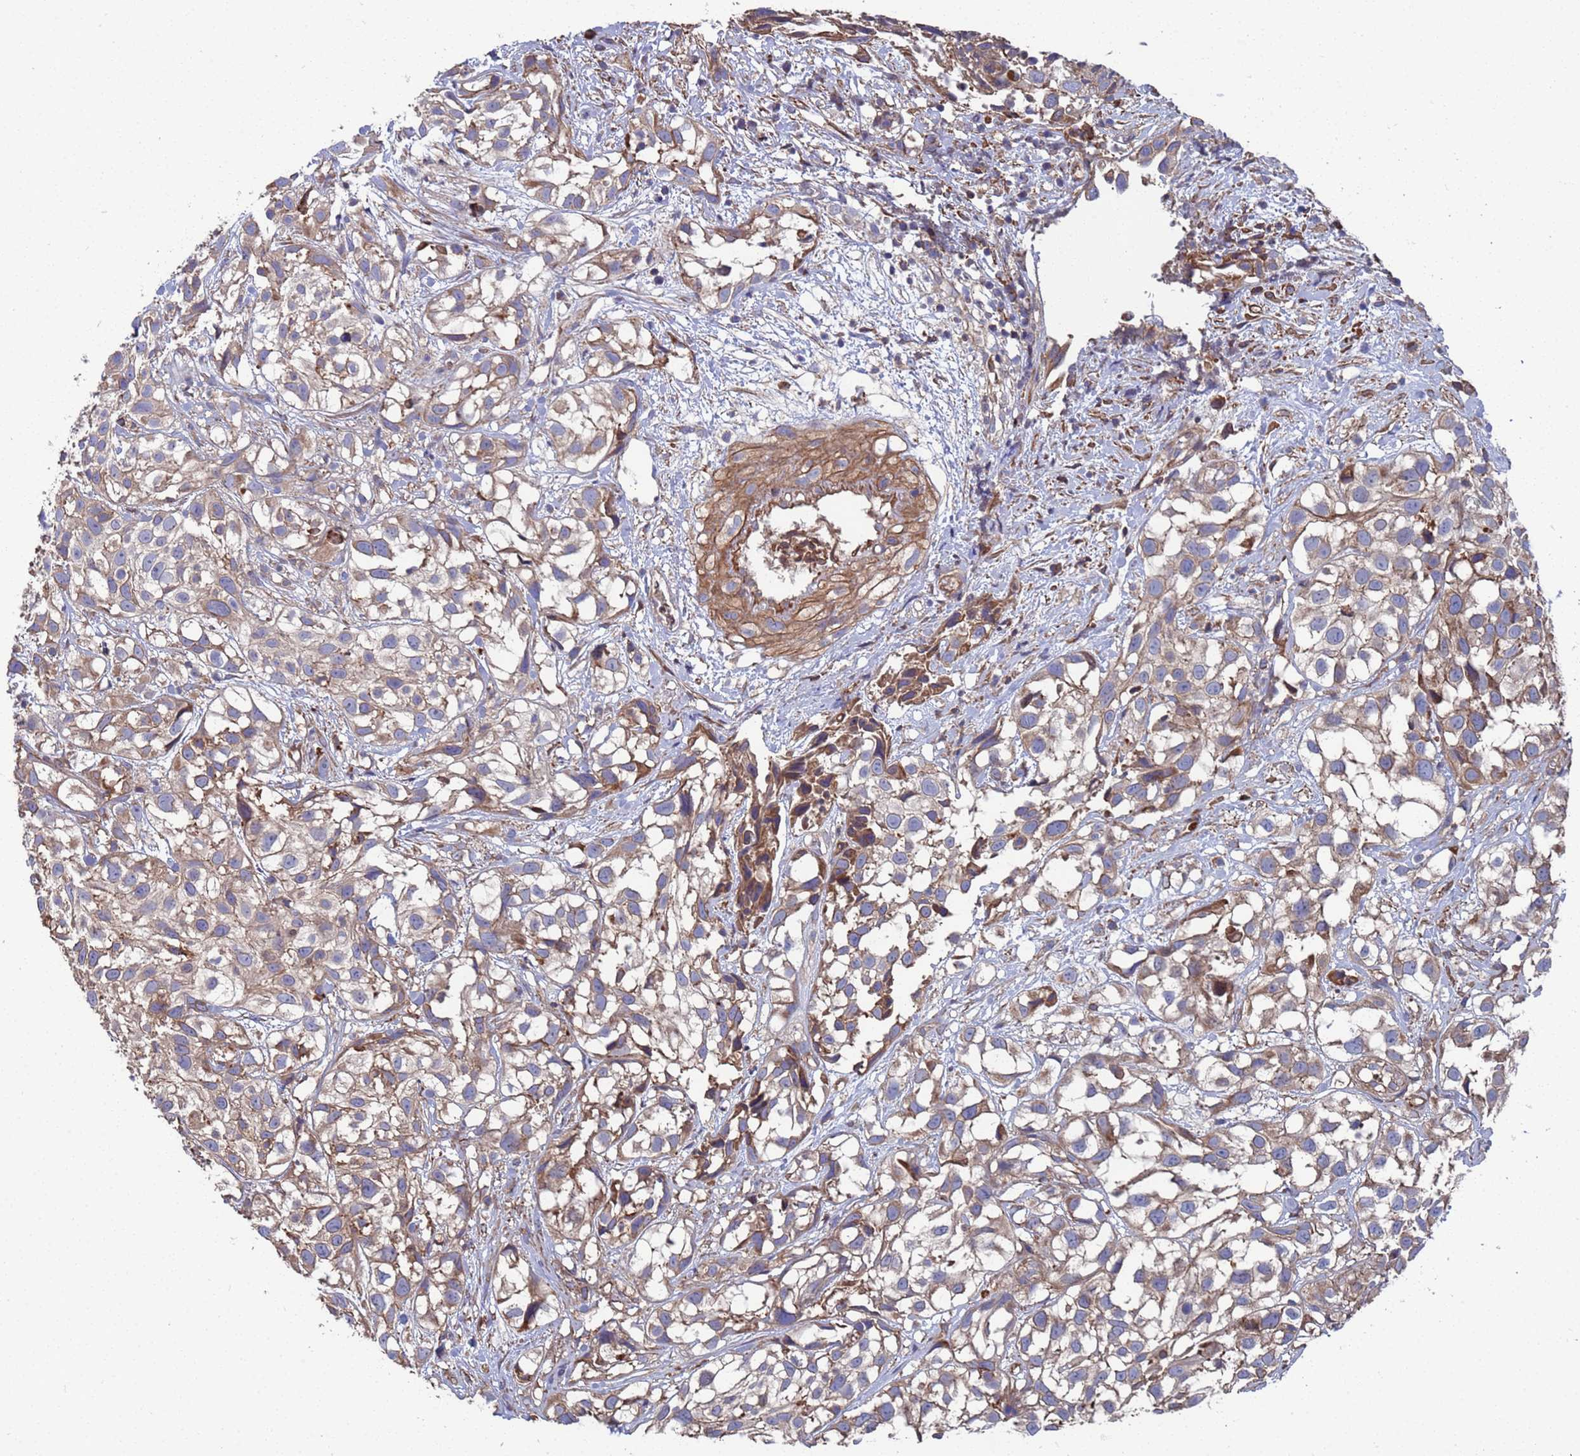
{"staining": {"intensity": "weak", "quantity": "25%-75%", "location": "cytoplasmic/membranous"}, "tissue": "urothelial cancer", "cell_type": "Tumor cells", "image_type": "cancer", "snomed": [{"axis": "morphology", "description": "Urothelial carcinoma, High grade"}, {"axis": "topography", "description": "Urinary bladder"}], "caption": "Protein expression analysis of human urothelial cancer reveals weak cytoplasmic/membranous expression in approximately 25%-75% of tumor cells.", "gene": "PYCR1", "patient": {"sex": "male", "age": 56}}